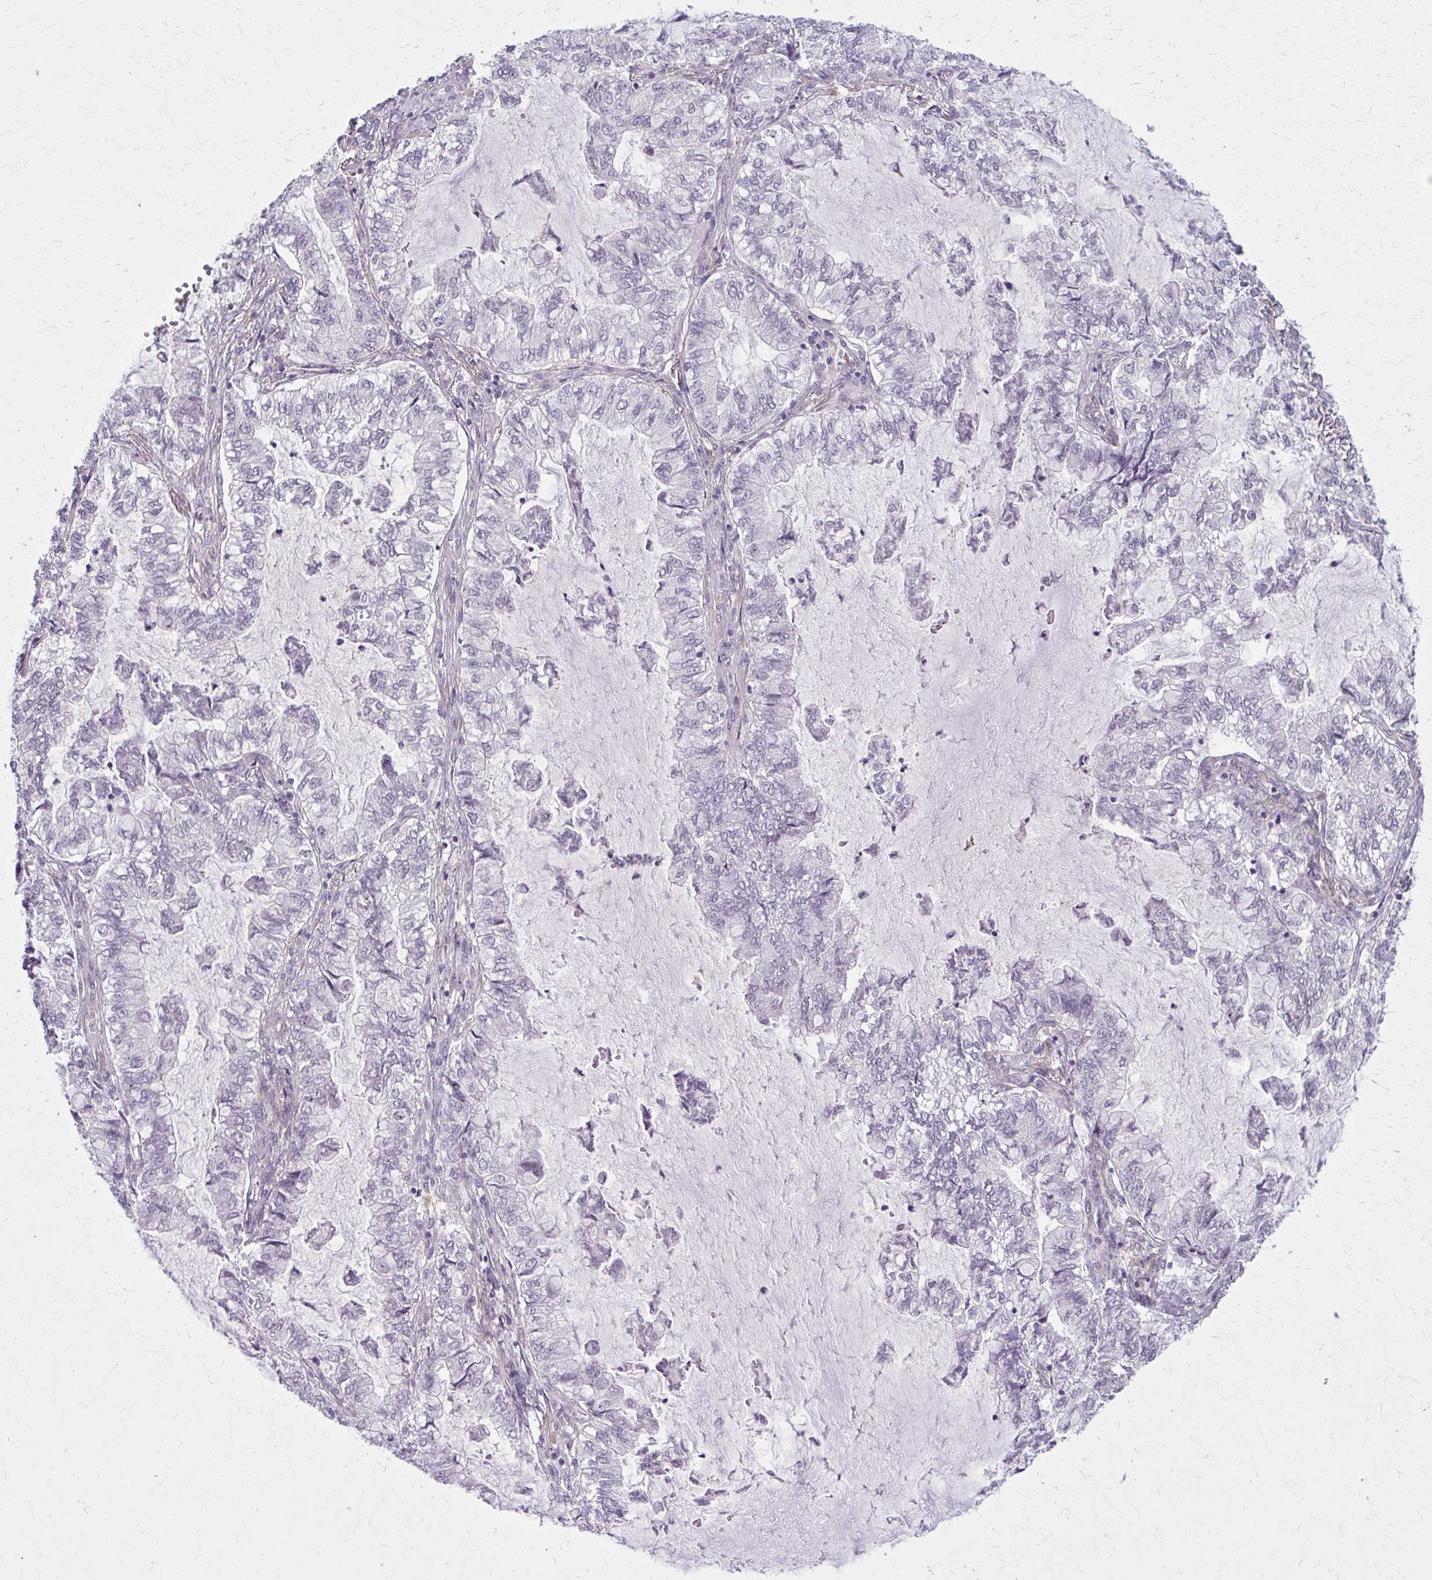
{"staining": {"intensity": "weak", "quantity": "<25%", "location": "cytoplasmic/membranous"}, "tissue": "lung cancer", "cell_type": "Tumor cells", "image_type": "cancer", "snomed": [{"axis": "morphology", "description": "Adenocarcinoma, NOS"}, {"axis": "topography", "description": "Lymph node"}, {"axis": "topography", "description": "Lung"}], "caption": "Immunohistochemical staining of human lung adenocarcinoma displays no significant positivity in tumor cells. The staining is performed using DAB brown chromogen with nuclei counter-stained in using hematoxylin.", "gene": "NUMBL", "patient": {"sex": "male", "age": 66}}